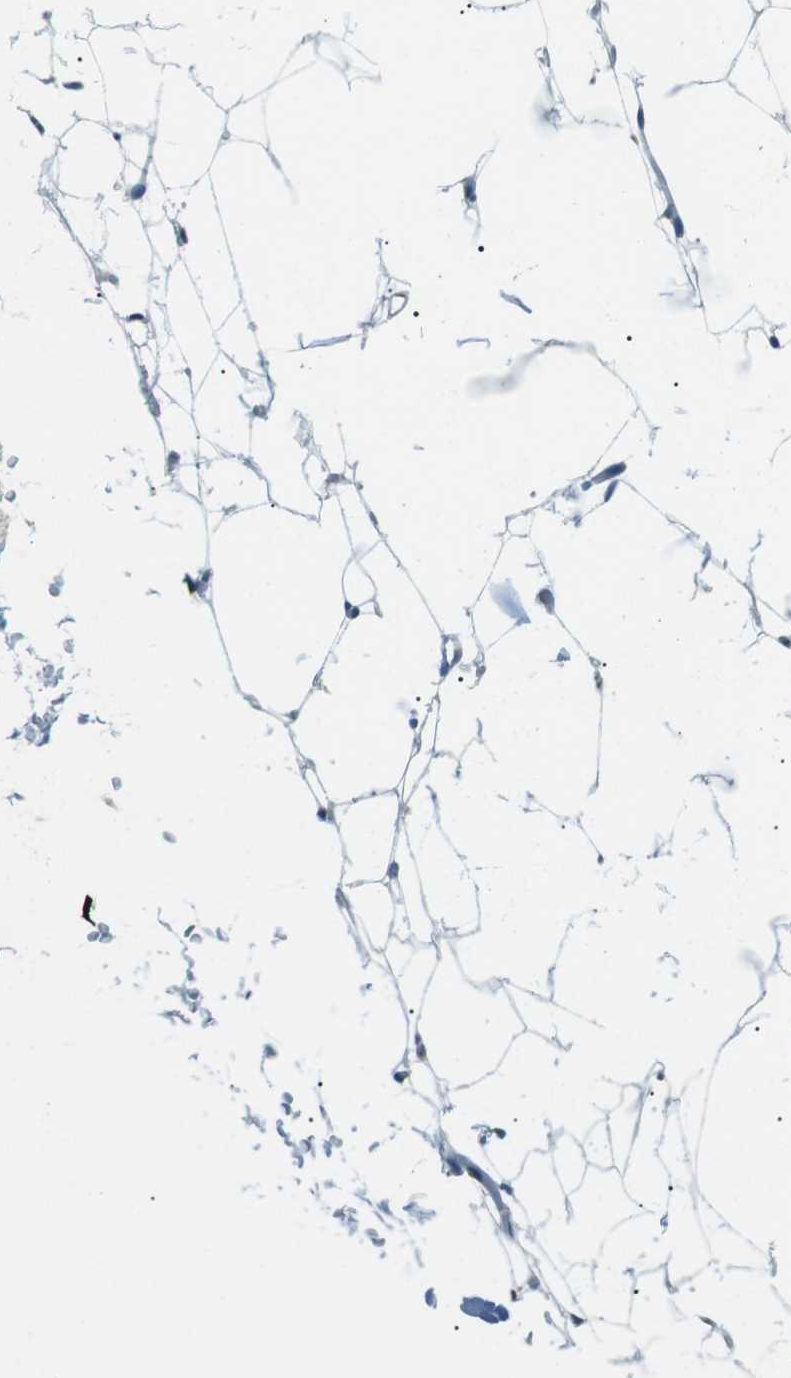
{"staining": {"intensity": "negative", "quantity": "none", "location": "none"}, "tissue": "adipose tissue", "cell_type": "Adipocytes", "image_type": "normal", "snomed": [{"axis": "morphology", "description": "Normal tissue, NOS"}, {"axis": "topography", "description": "Breast"}, {"axis": "topography", "description": "Soft tissue"}], "caption": "This is a micrograph of IHC staining of unremarkable adipose tissue, which shows no positivity in adipocytes.", "gene": "ENSG00000289724", "patient": {"sex": "female", "age": 75}}